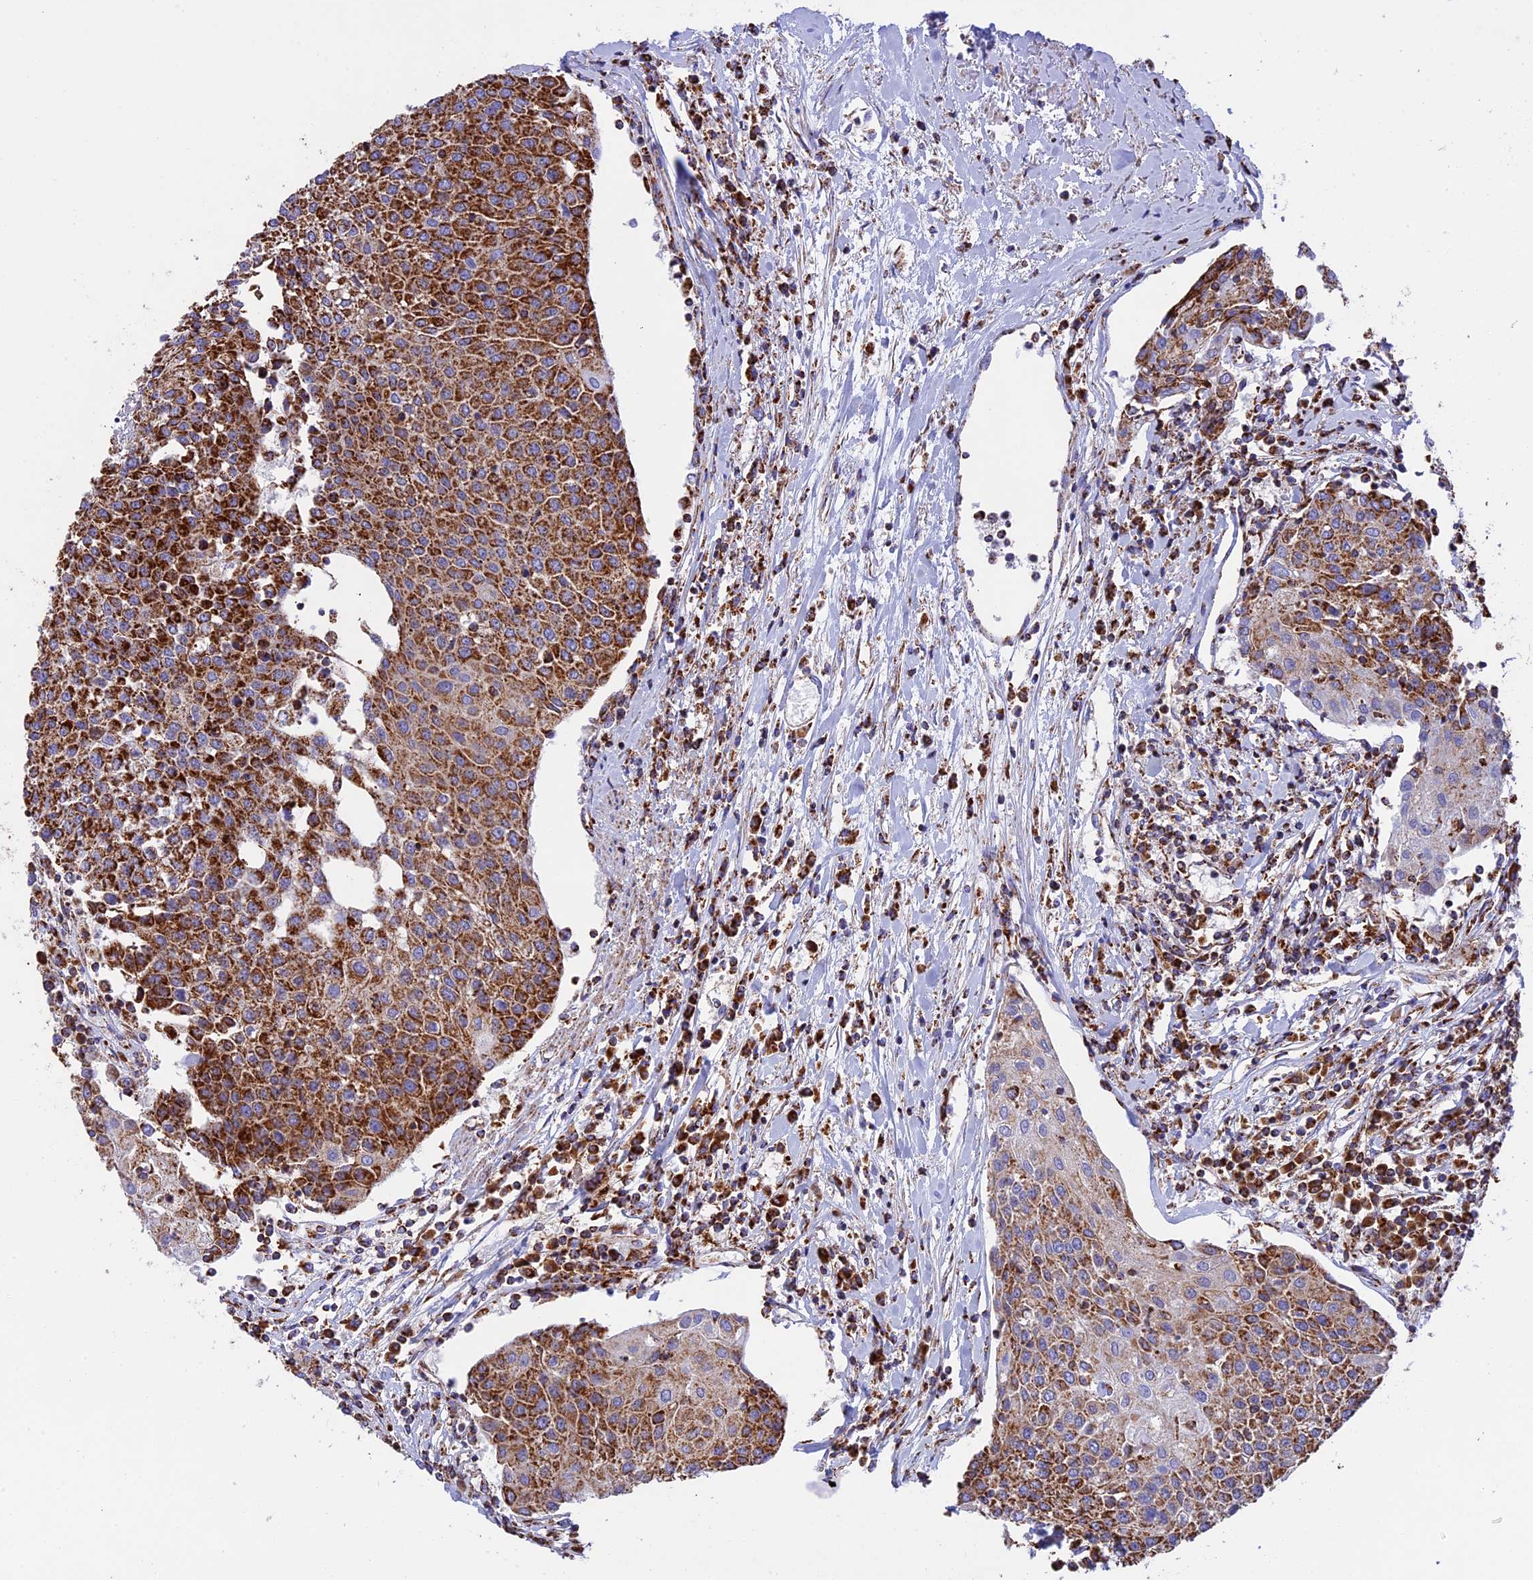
{"staining": {"intensity": "strong", "quantity": ">75%", "location": "cytoplasmic/membranous"}, "tissue": "urothelial cancer", "cell_type": "Tumor cells", "image_type": "cancer", "snomed": [{"axis": "morphology", "description": "Urothelial carcinoma, High grade"}, {"axis": "topography", "description": "Urinary bladder"}], "caption": "Human high-grade urothelial carcinoma stained with a brown dye displays strong cytoplasmic/membranous positive staining in approximately >75% of tumor cells.", "gene": "UQCRB", "patient": {"sex": "female", "age": 85}}